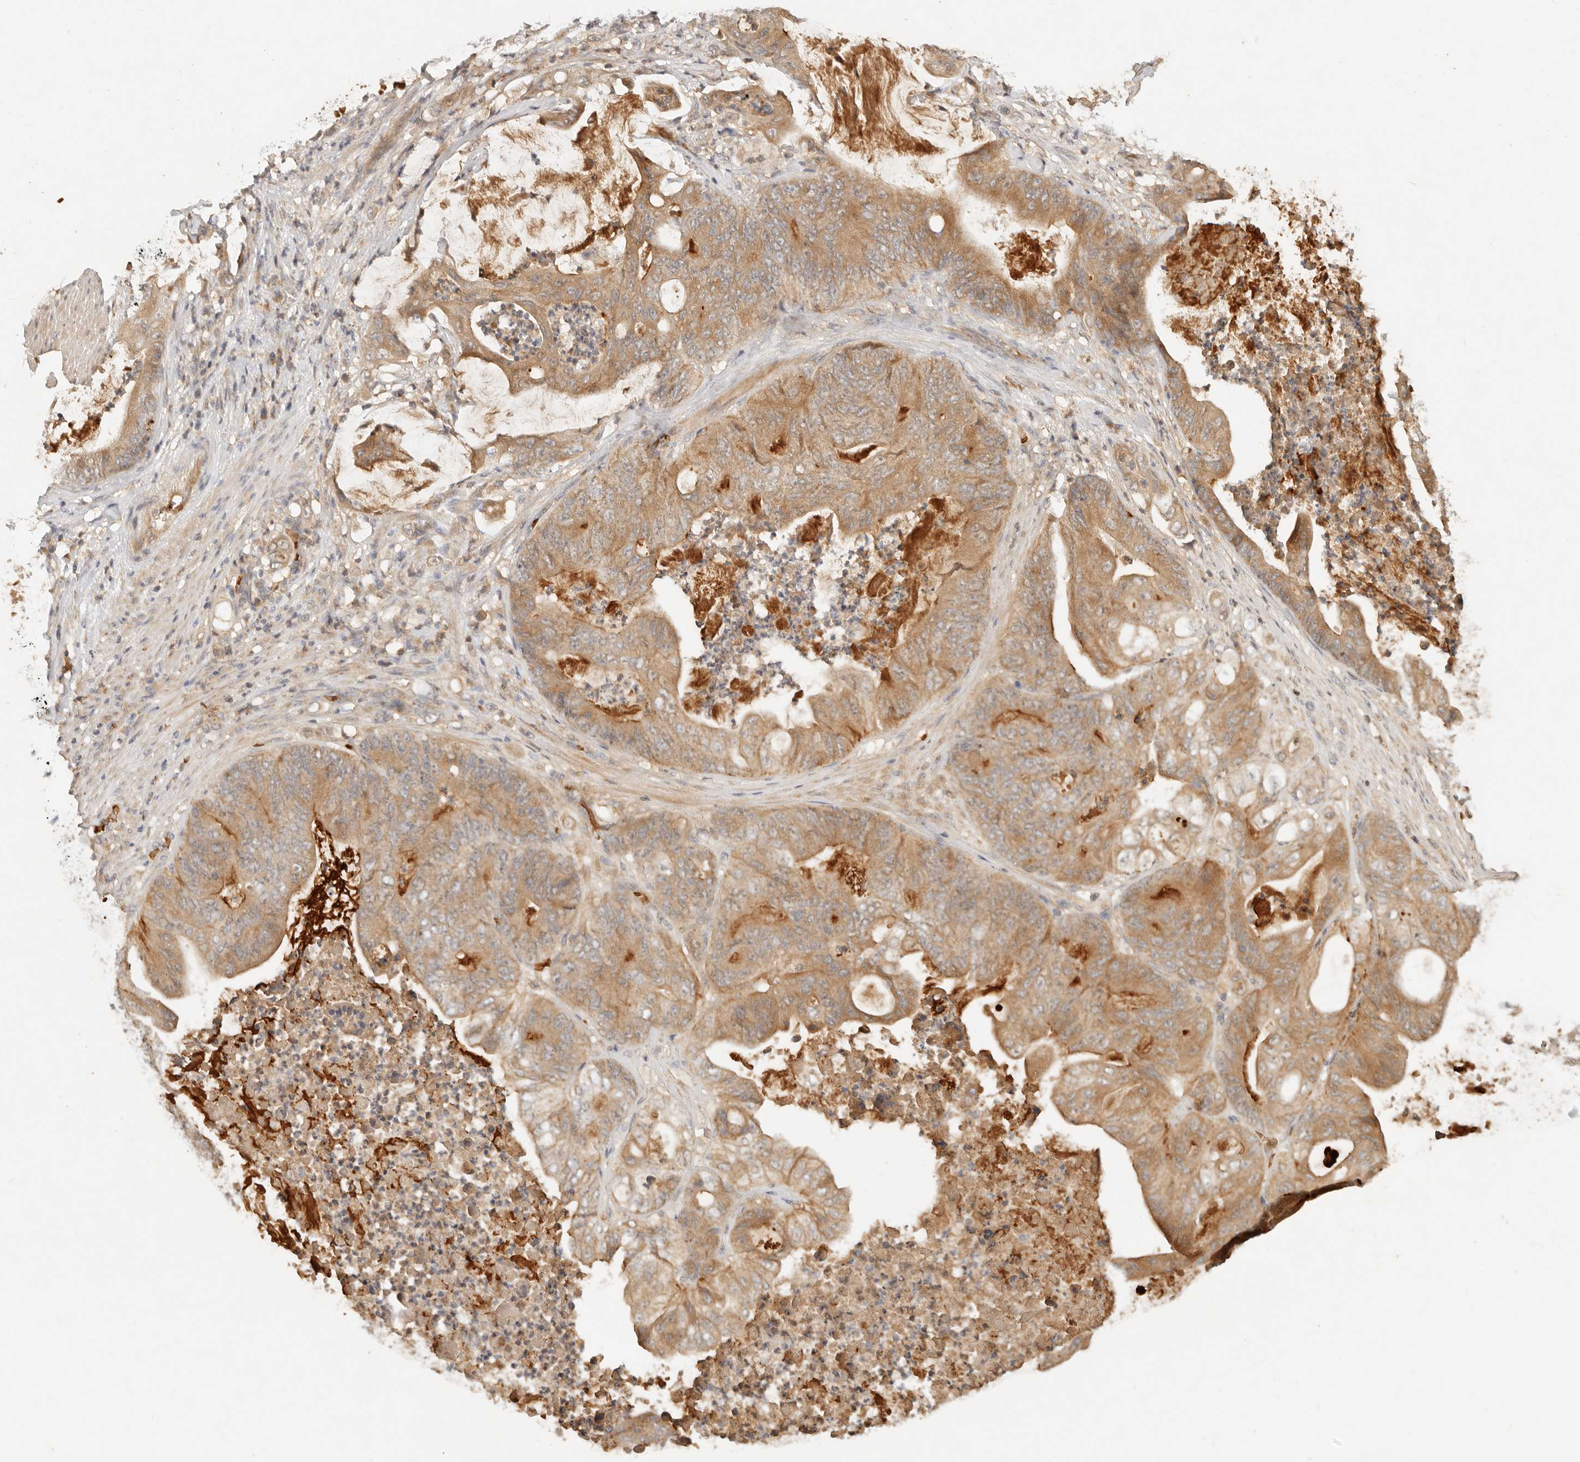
{"staining": {"intensity": "moderate", "quantity": ">75%", "location": "cytoplasmic/membranous"}, "tissue": "stomach cancer", "cell_type": "Tumor cells", "image_type": "cancer", "snomed": [{"axis": "morphology", "description": "Adenocarcinoma, NOS"}, {"axis": "topography", "description": "Stomach"}], "caption": "Stomach adenocarcinoma stained with DAB IHC exhibits medium levels of moderate cytoplasmic/membranous positivity in approximately >75% of tumor cells. (Stains: DAB in brown, nuclei in blue, Microscopy: brightfield microscopy at high magnification).", "gene": "FREM2", "patient": {"sex": "female", "age": 73}}